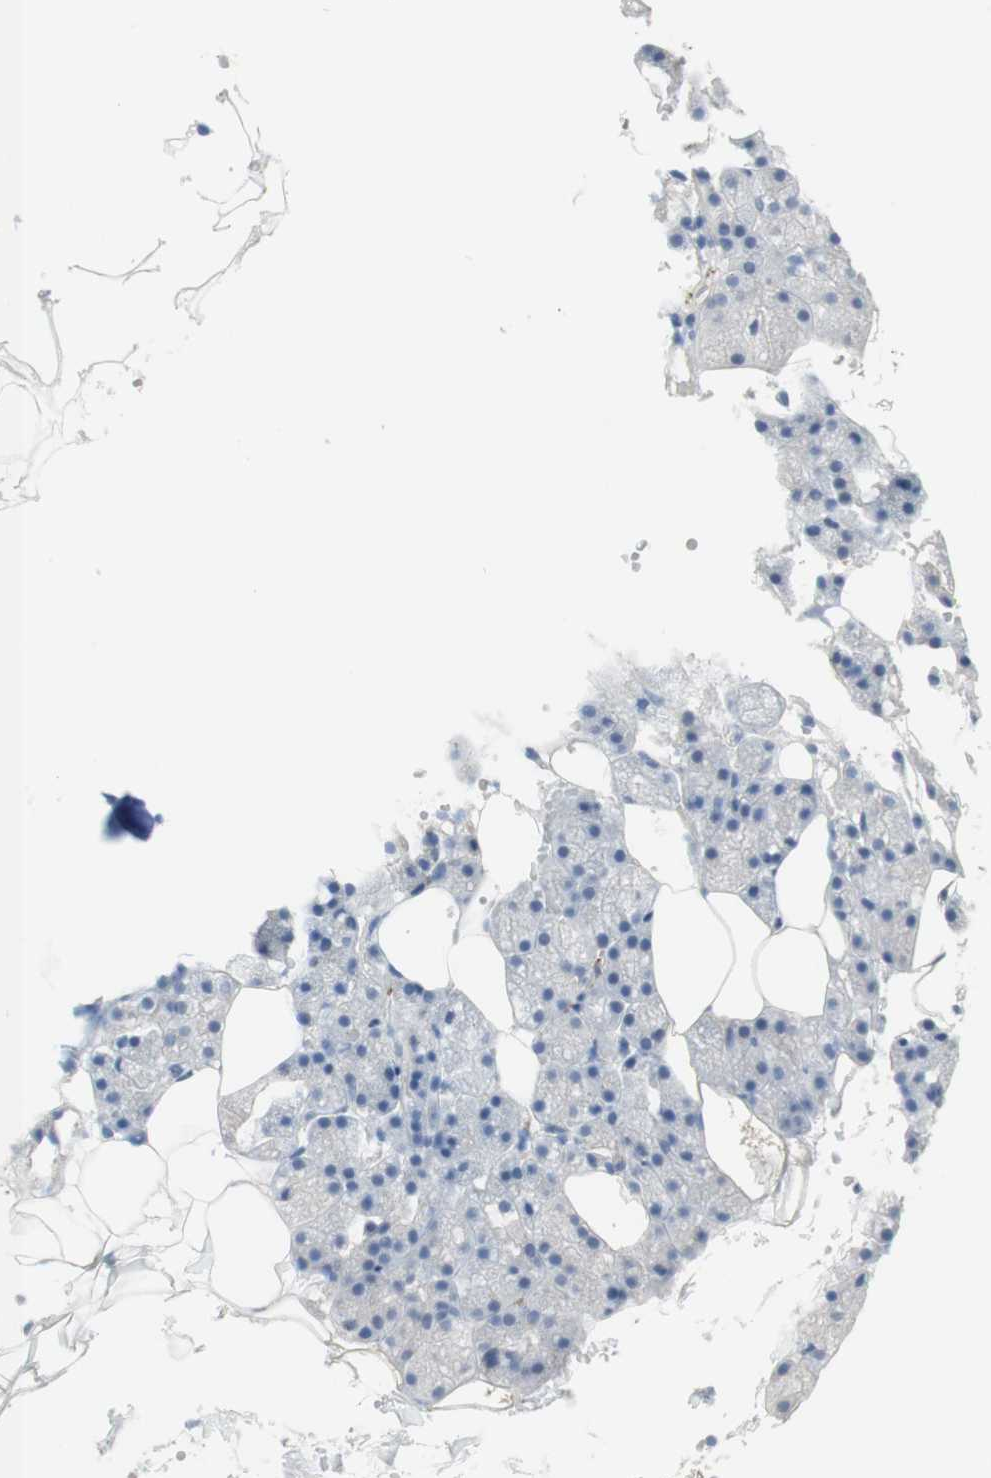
{"staining": {"intensity": "weak", "quantity": ">75%", "location": "cytoplasmic/membranous"}, "tissue": "salivary gland", "cell_type": "Glandular cells", "image_type": "normal", "snomed": [{"axis": "morphology", "description": "Normal tissue, NOS"}, {"axis": "topography", "description": "Salivary gland"}], "caption": "Salivary gland was stained to show a protein in brown. There is low levels of weak cytoplasmic/membranous positivity in about >75% of glandular cells. (DAB (3,3'-diaminobenzidine) IHC with brightfield microscopy, high magnification).", "gene": "MANEA", "patient": {"sex": "male", "age": 62}}